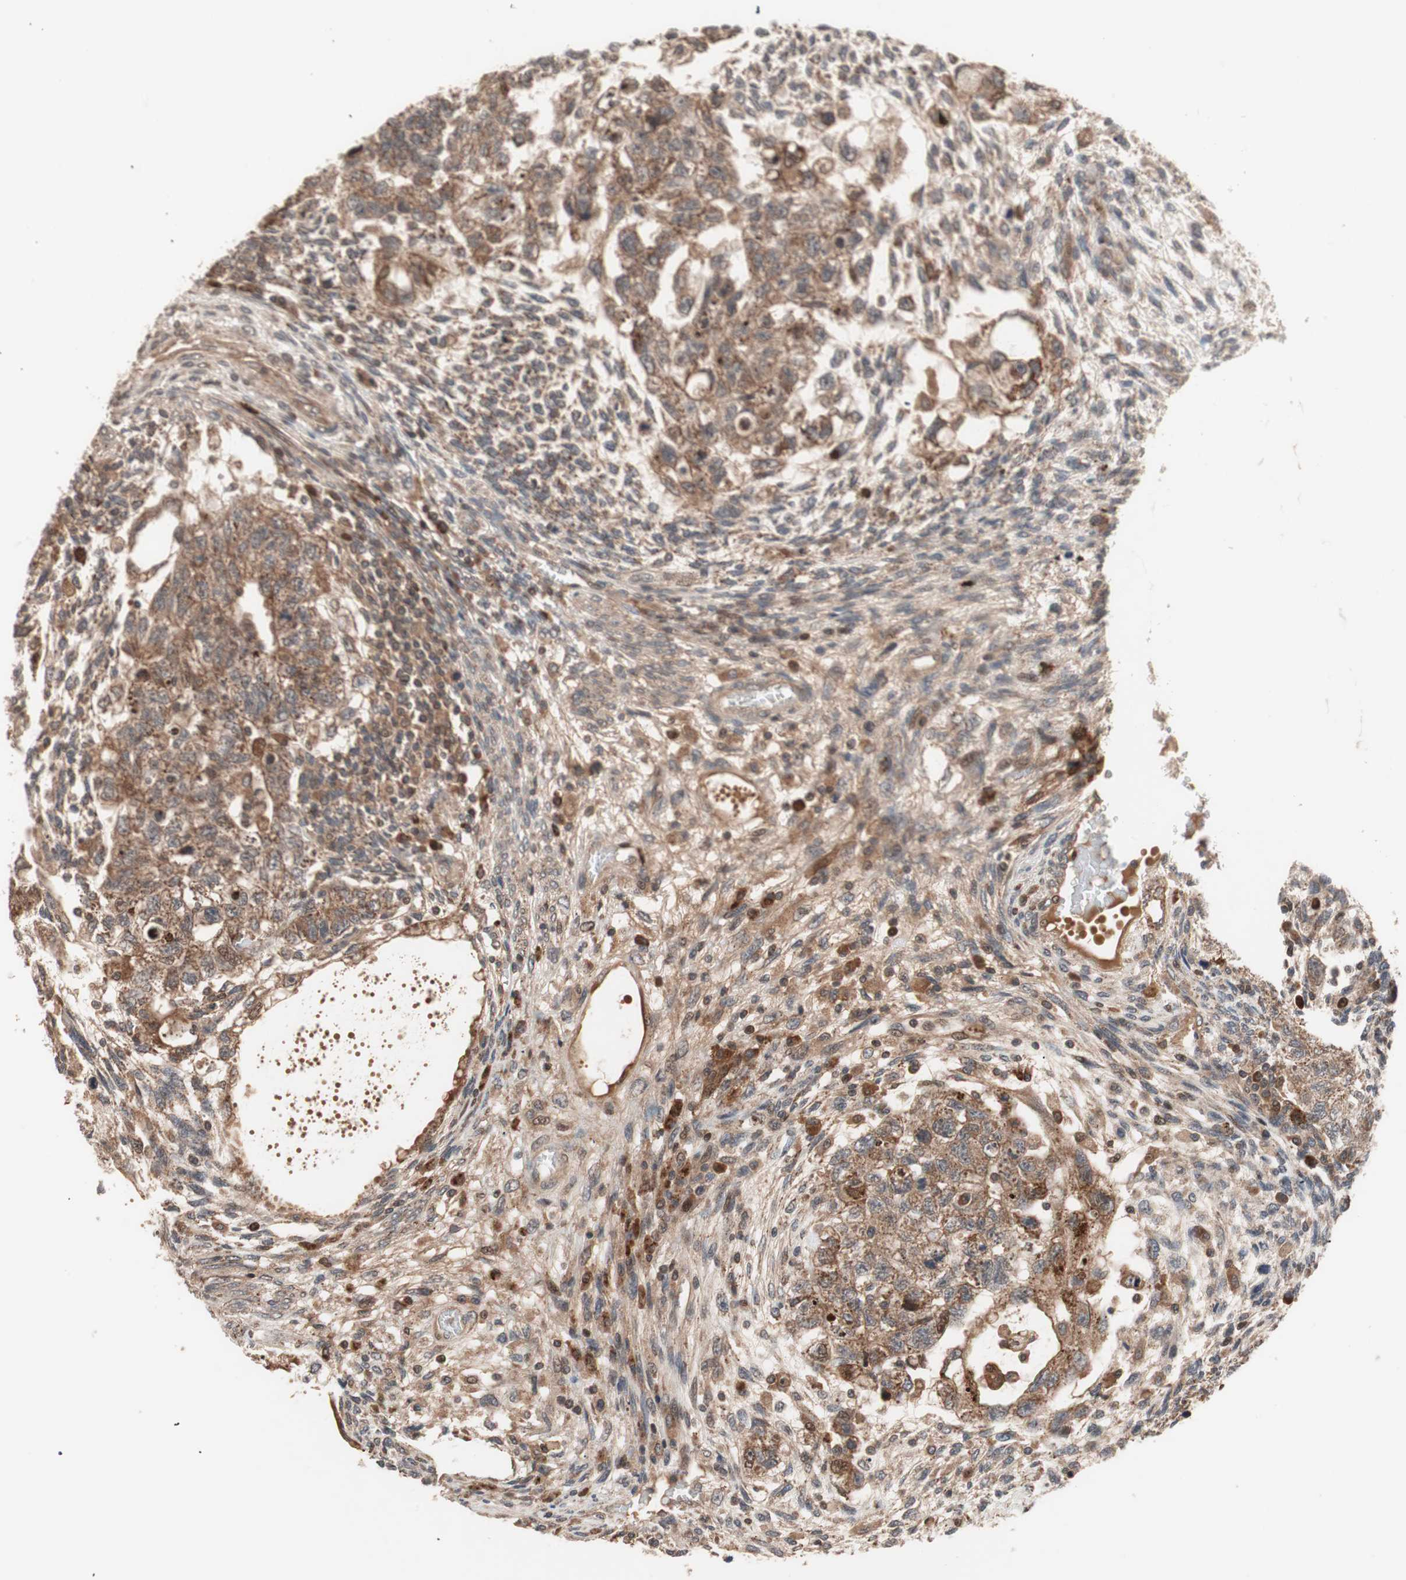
{"staining": {"intensity": "moderate", "quantity": ">75%", "location": "cytoplasmic/membranous"}, "tissue": "testis cancer", "cell_type": "Tumor cells", "image_type": "cancer", "snomed": [{"axis": "morphology", "description": "Normal tissue, NOS"}, {"axis": "morphology", "description": "Carcinoma, Embryonal, NOS"}, {"axis": "topography", "description": "Testis"}], "caption": "Protein staining shows moderate cytoplasmic/membranous staining in about >75% of tumor cells in testis embryonal carcinoma.", "gene": "NF2", "patient": {"sex": "male", "age": 36}}